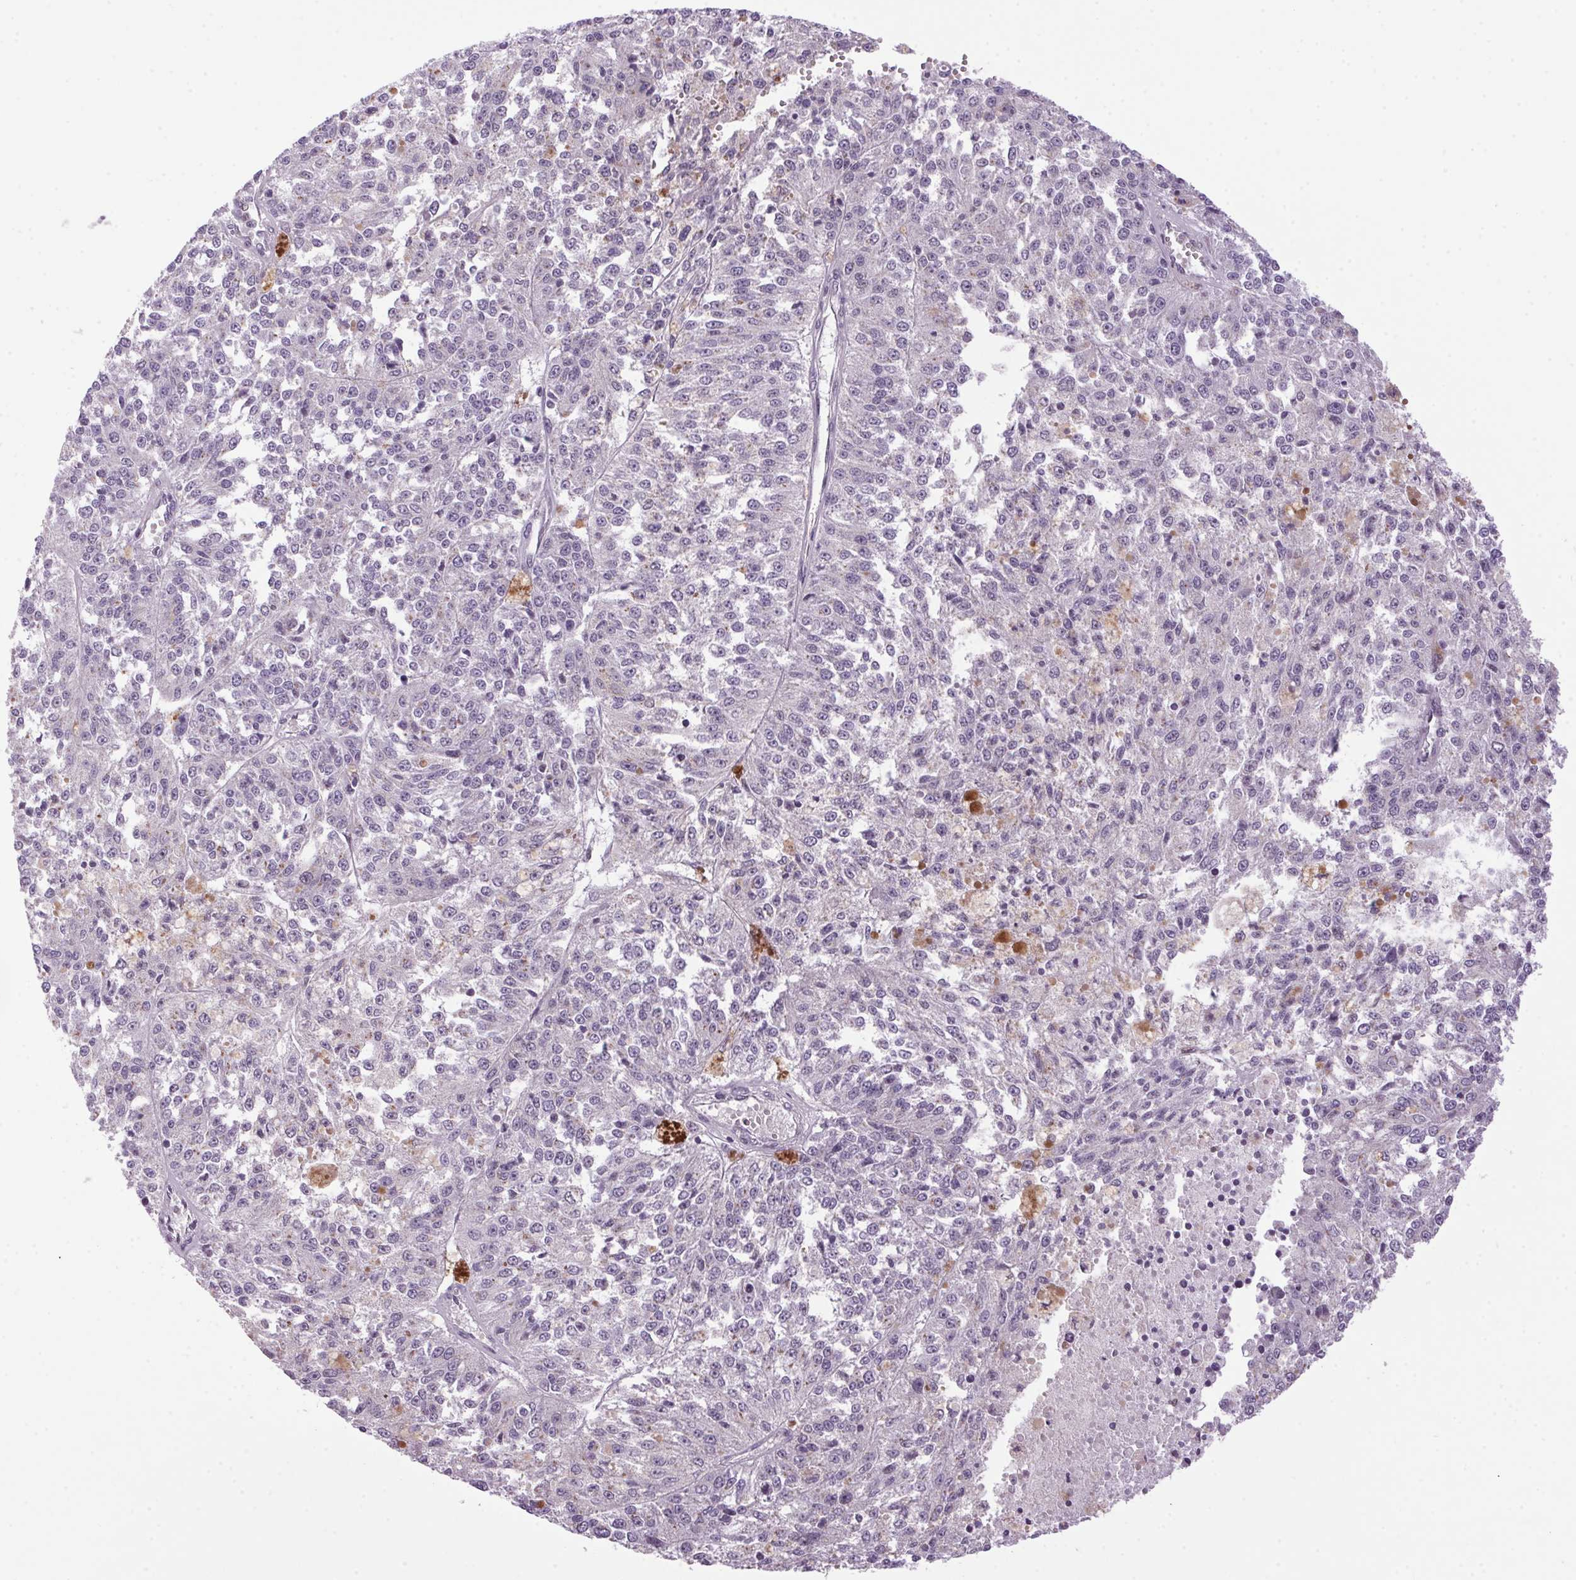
{"staining": {"intensity": "negative", "quantity": "none", "location": "none"}, "tissue": "melanoma", "cell_type": "Tumor cells", "image_type": "cancer", "snomed": [{"axis": "morphology", "description": "Malignant melanoma, Metastatic site"}, {"axis": "topography", "description": "Lymph node"}], "caption": "The image shows no significant expression in tumor cells of melanoma.", "gene": "AKR1E2", "patient": {"sex": "female", "age": 64}}